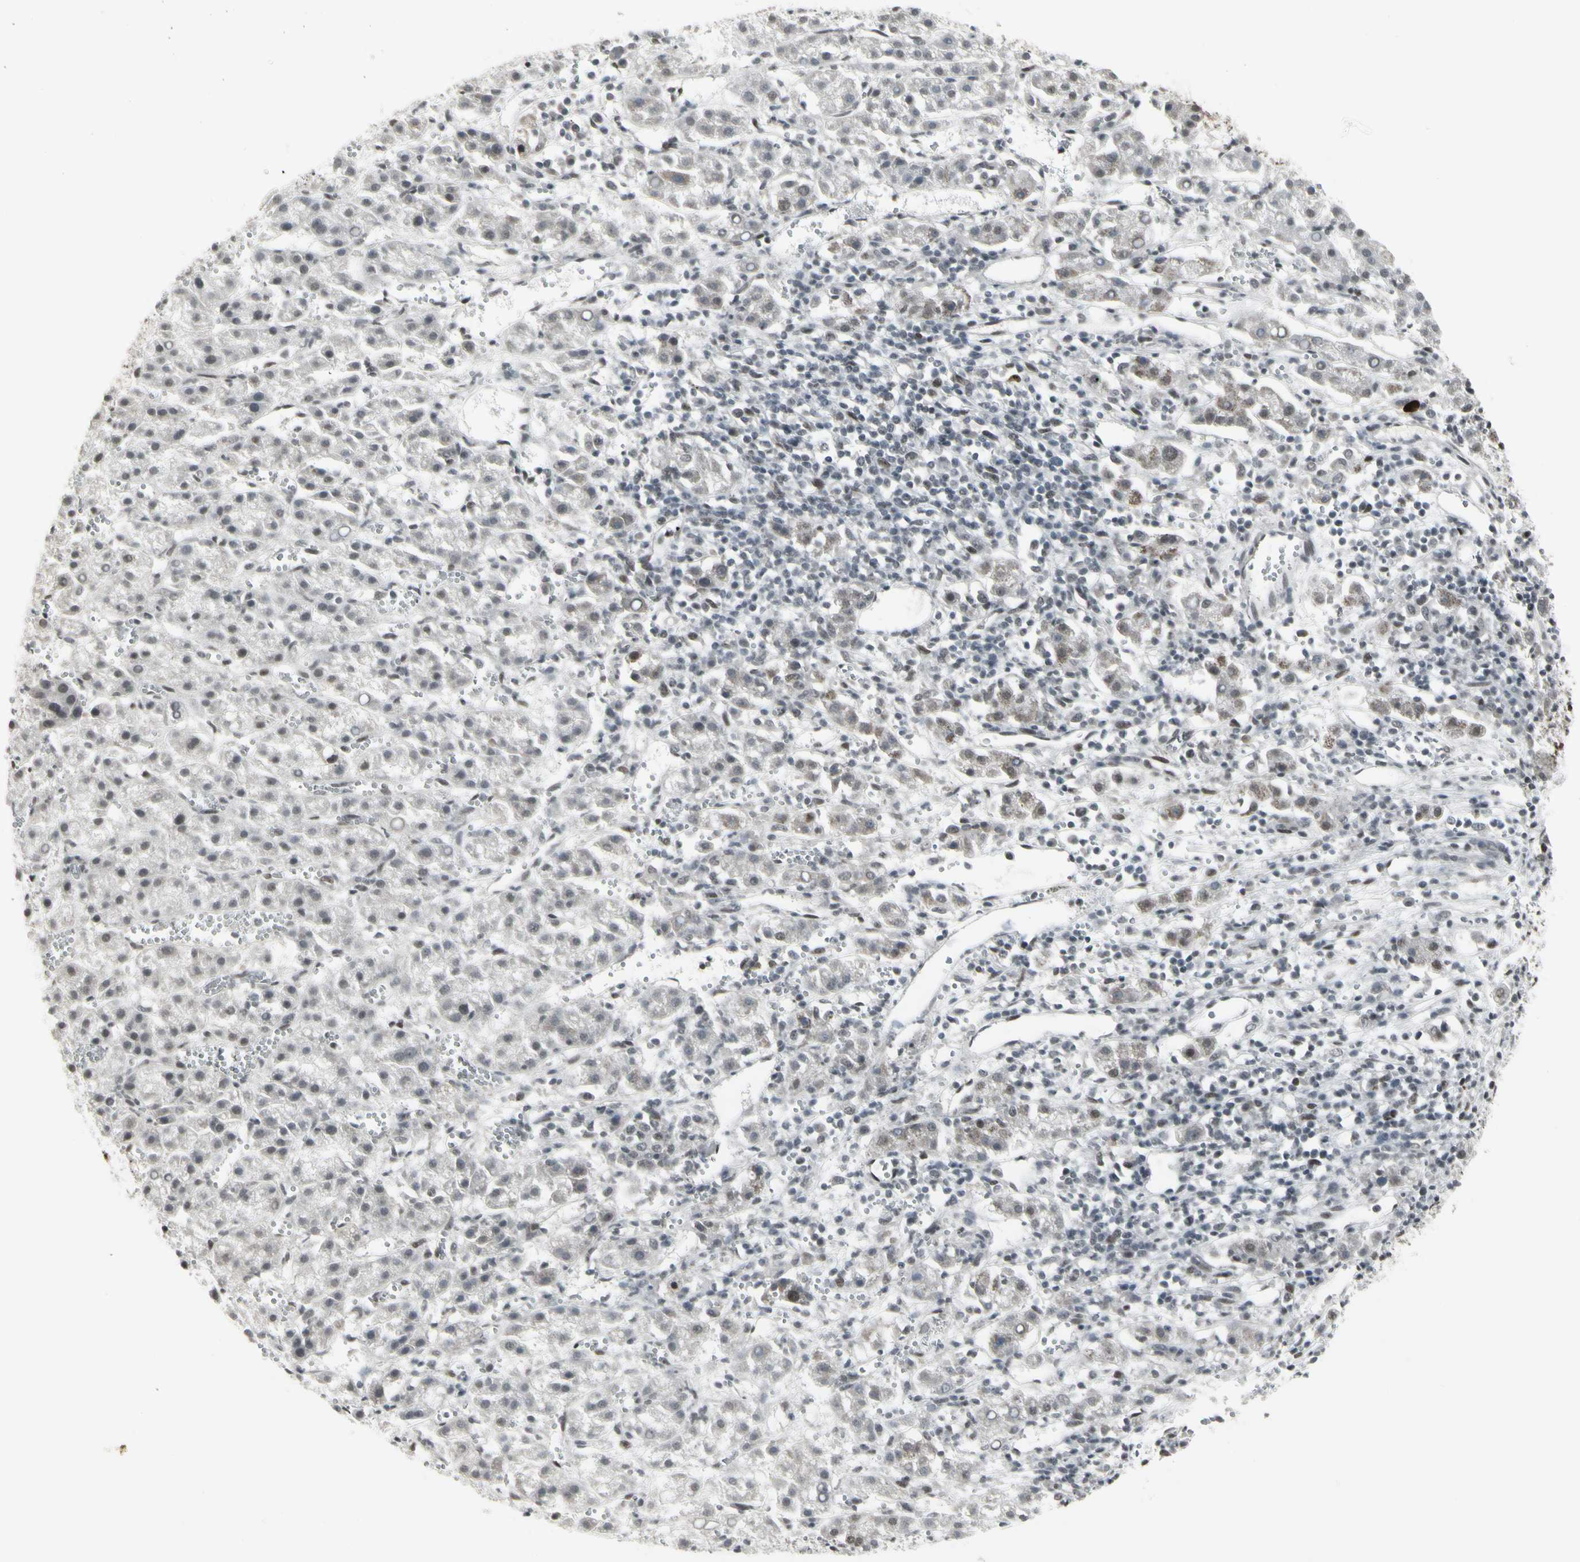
{"staining": {"intensity": "moderate", "quantity": "25%-75%", "location": "nuclear"}, "tissue": "liver cancer", "cell_type": "Tumor cells", "image_type": "cancer", "snomed": [{"axis": "morphology", "description": "Carcinoma, Hepatocellular, NOS"}, {"axis": "topography", "description": "Liver"}], "caption": "Immunohistochemical staining of liver hepatocellular carcinoma displays medium levels of moderate nuclear protein staining in about 25%-75% of tumor cells. (DAB (3,3'-diaminobenzidine) = brown stain, brightfield microscopy at high magnification).", "gene": "HMG20A", "patient": {"sex": "female", "age": 58}}